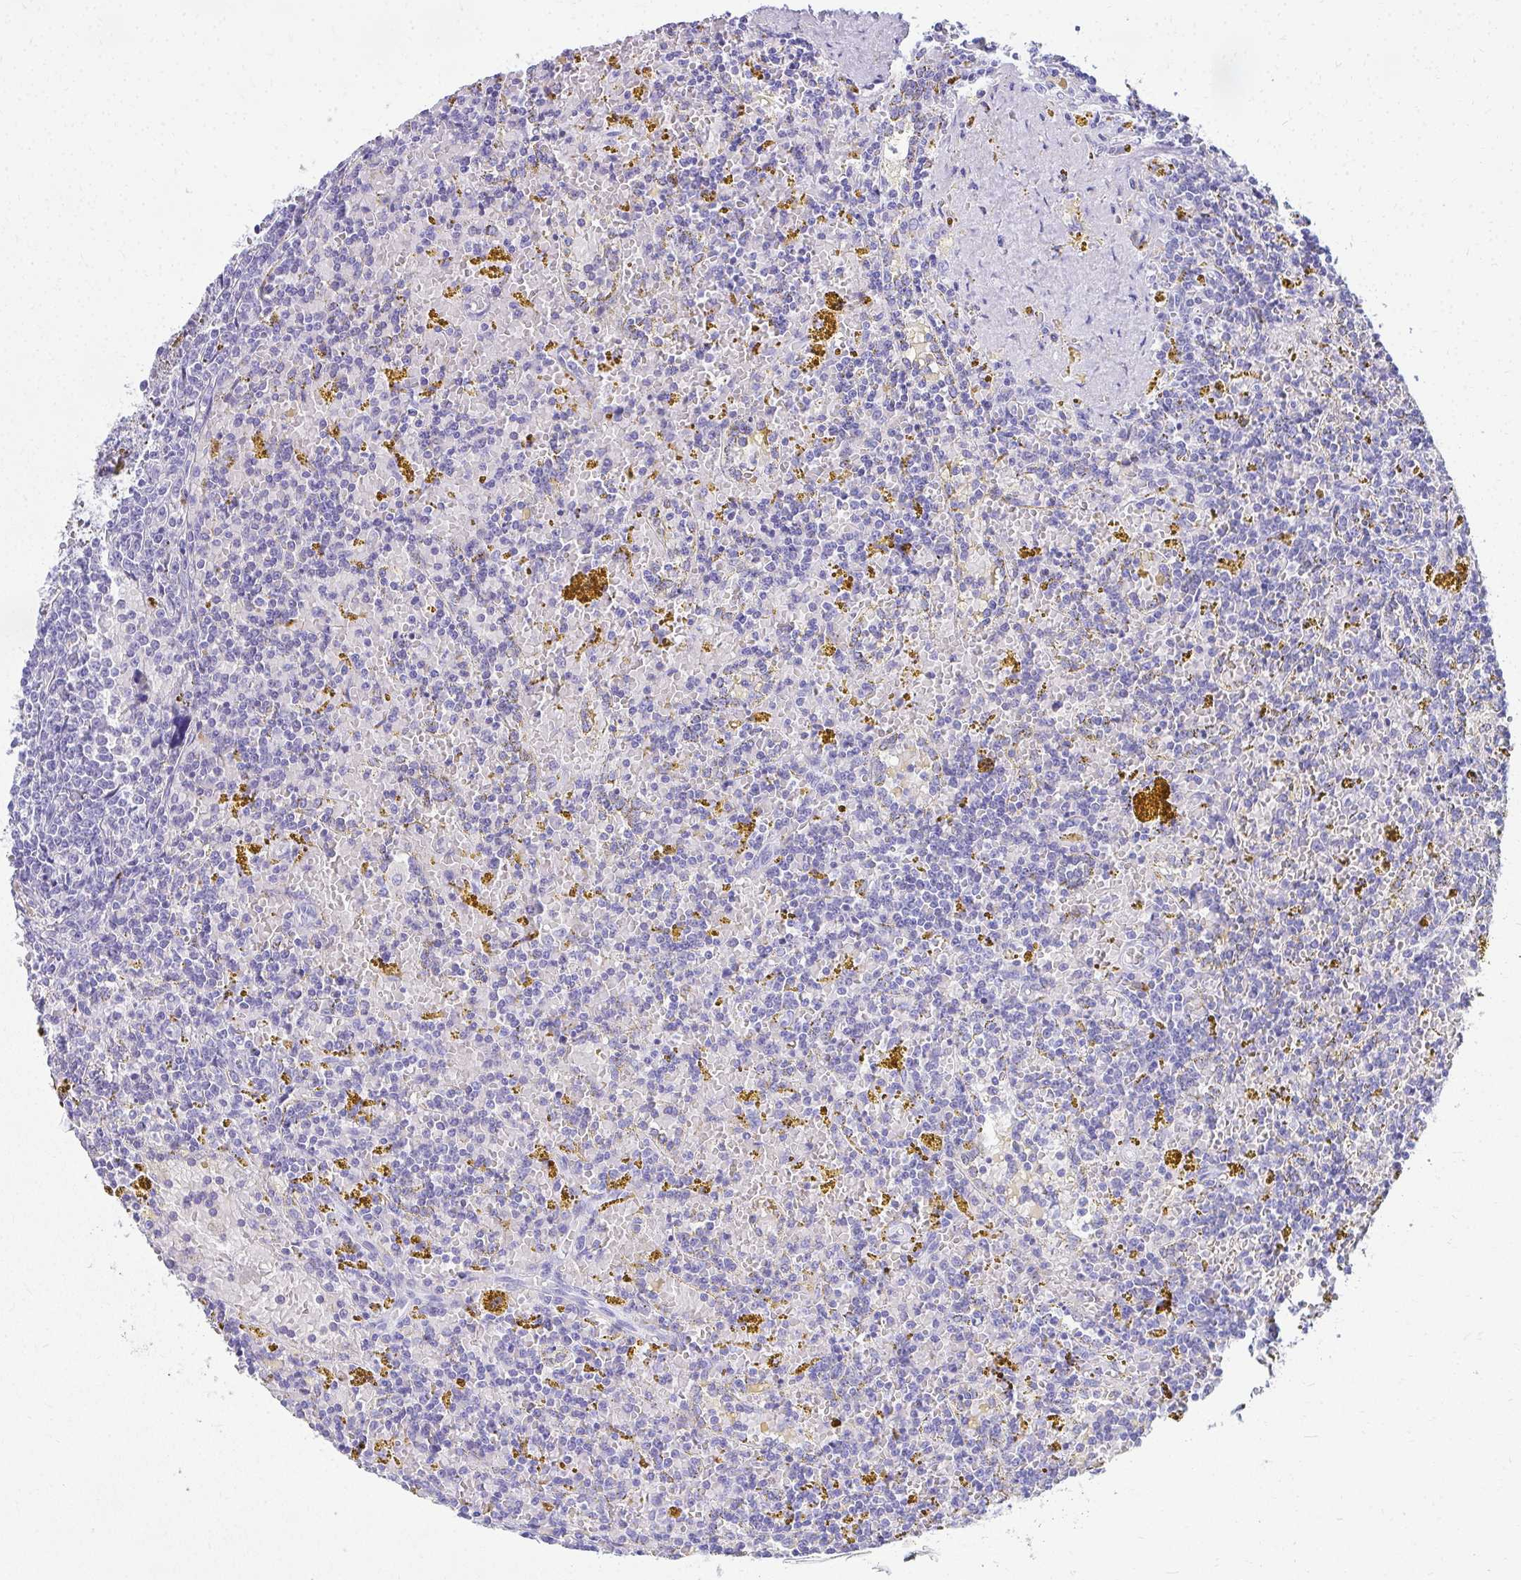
{"staining": {"intensity": "negative", "quantity": "none", "location": "none"}, "tissue": "lymphoma", "cell_type": "Tumor cells", "image_type": "cancer", "snomed": [{"axis": "morphology", "description": "Malignant lymphoma, non-Hodgkin's type, Low grade"}, {"axis": "topography", "description": "Spleen"}, {"axis": "topography", "description": "Lymph node"}], "caption": "The histopathology image demonstrates no significant expression in tumor cells of lymphoma.", "gene": "SEC14L3", "patient": {"sex": "female", "age": 66}}